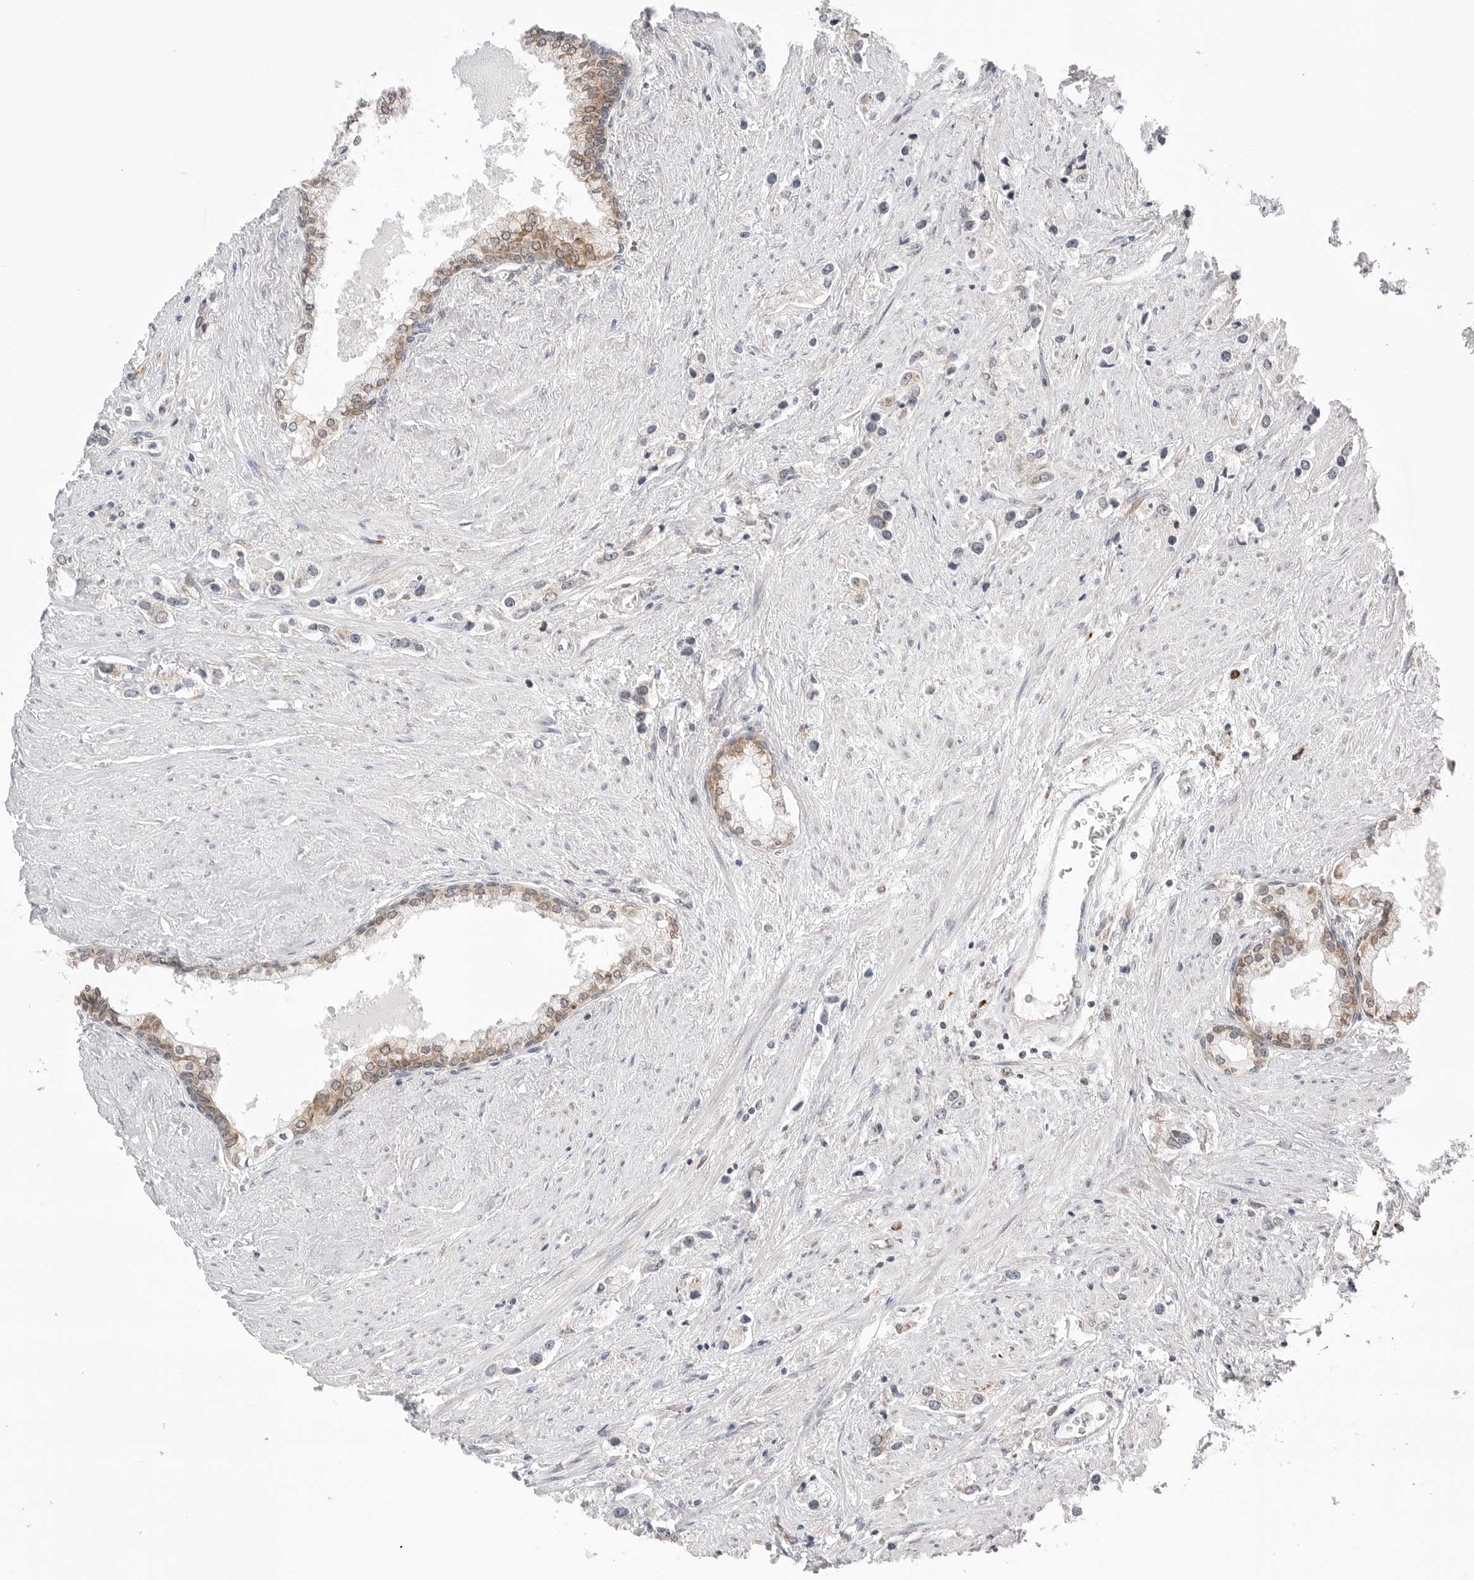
{"staining": {"intensity": "weak", "quantity": ">75%", "location": "cytoplasmic/membranous"}, "tissue": "prostate cancer", "cell_type": "Tumor cells", "image_type": "cancer", "snomed": [{"axis": "morphology", "description": "Adenocarcinoma, High grade"}, {"axis": "topography", "description": "Prostate"}], "caption": "Immunohistochemical staining of prostate cancer displays low levels of weak cytoplasmic/membranous positivity in about >75% of tumor cells. (brown staining indicates protein expression, while blue staining denotes nuclei).", "gene": "RPN1", "patient": {"sex": "male", "age": 66}}